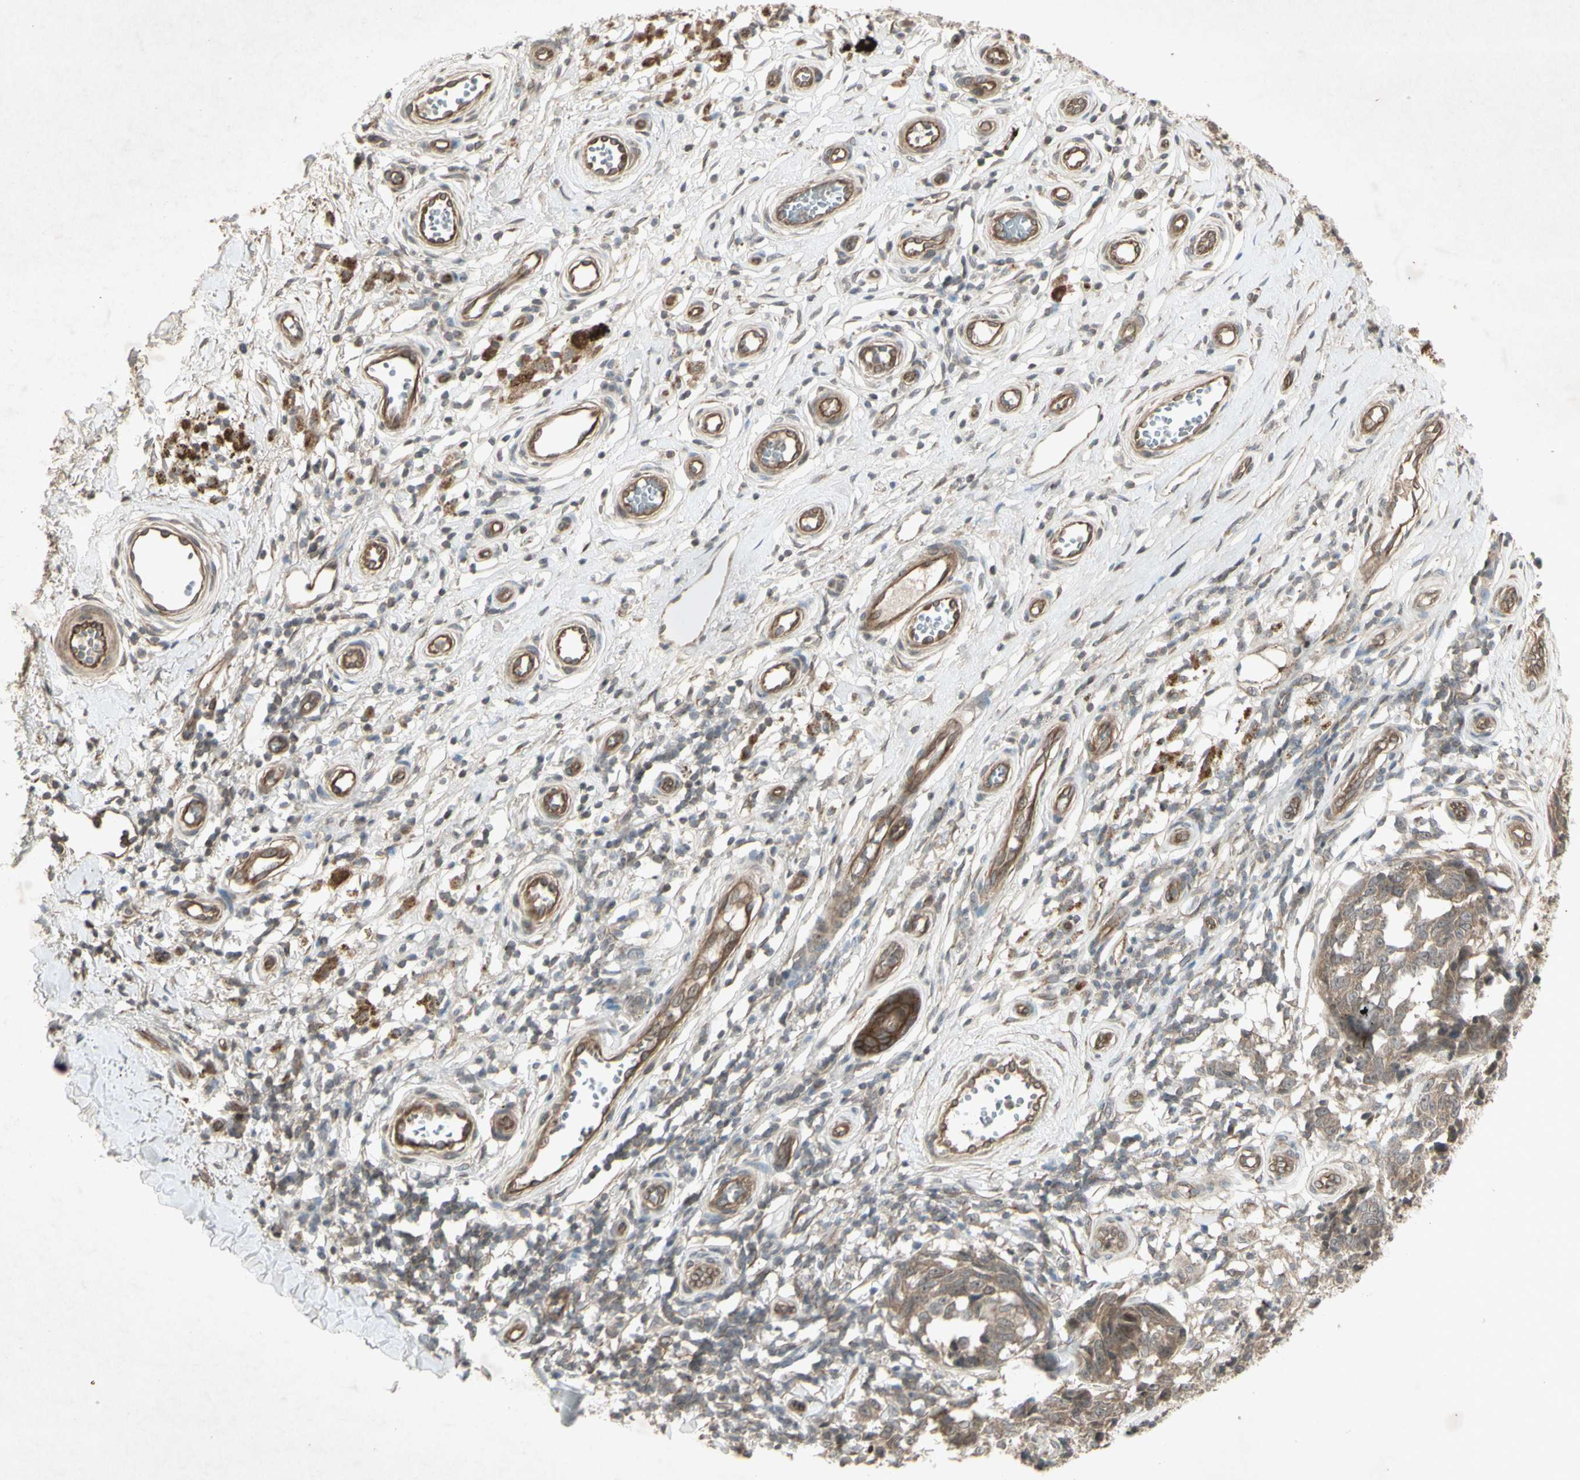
{"staining": {"intensity": "weak", "quantity": ">75%", "location": "cytoplasmic/membranous"}, "tissue": "melanoma", "cell_type": "Tumor cells", "image_type": "cancer", "snomed": [{"axis": "morphology", "description": "Malignant melanoma, NOS"}, {"axis": "topography", "description": "Skin"}], "caption": "Immunohistochemistry (IHC) photomicrograph of neoplastic tissue: malignant melanoma stained using IHC exhibits low levels of weak protein expression localized specifically in the cytoplasmic/membranous of tumor cells, appearing as a cytoplasmic/membranous brown color.", "gene": "JAG1", "patient": {"sex": "female", "age": 64}}